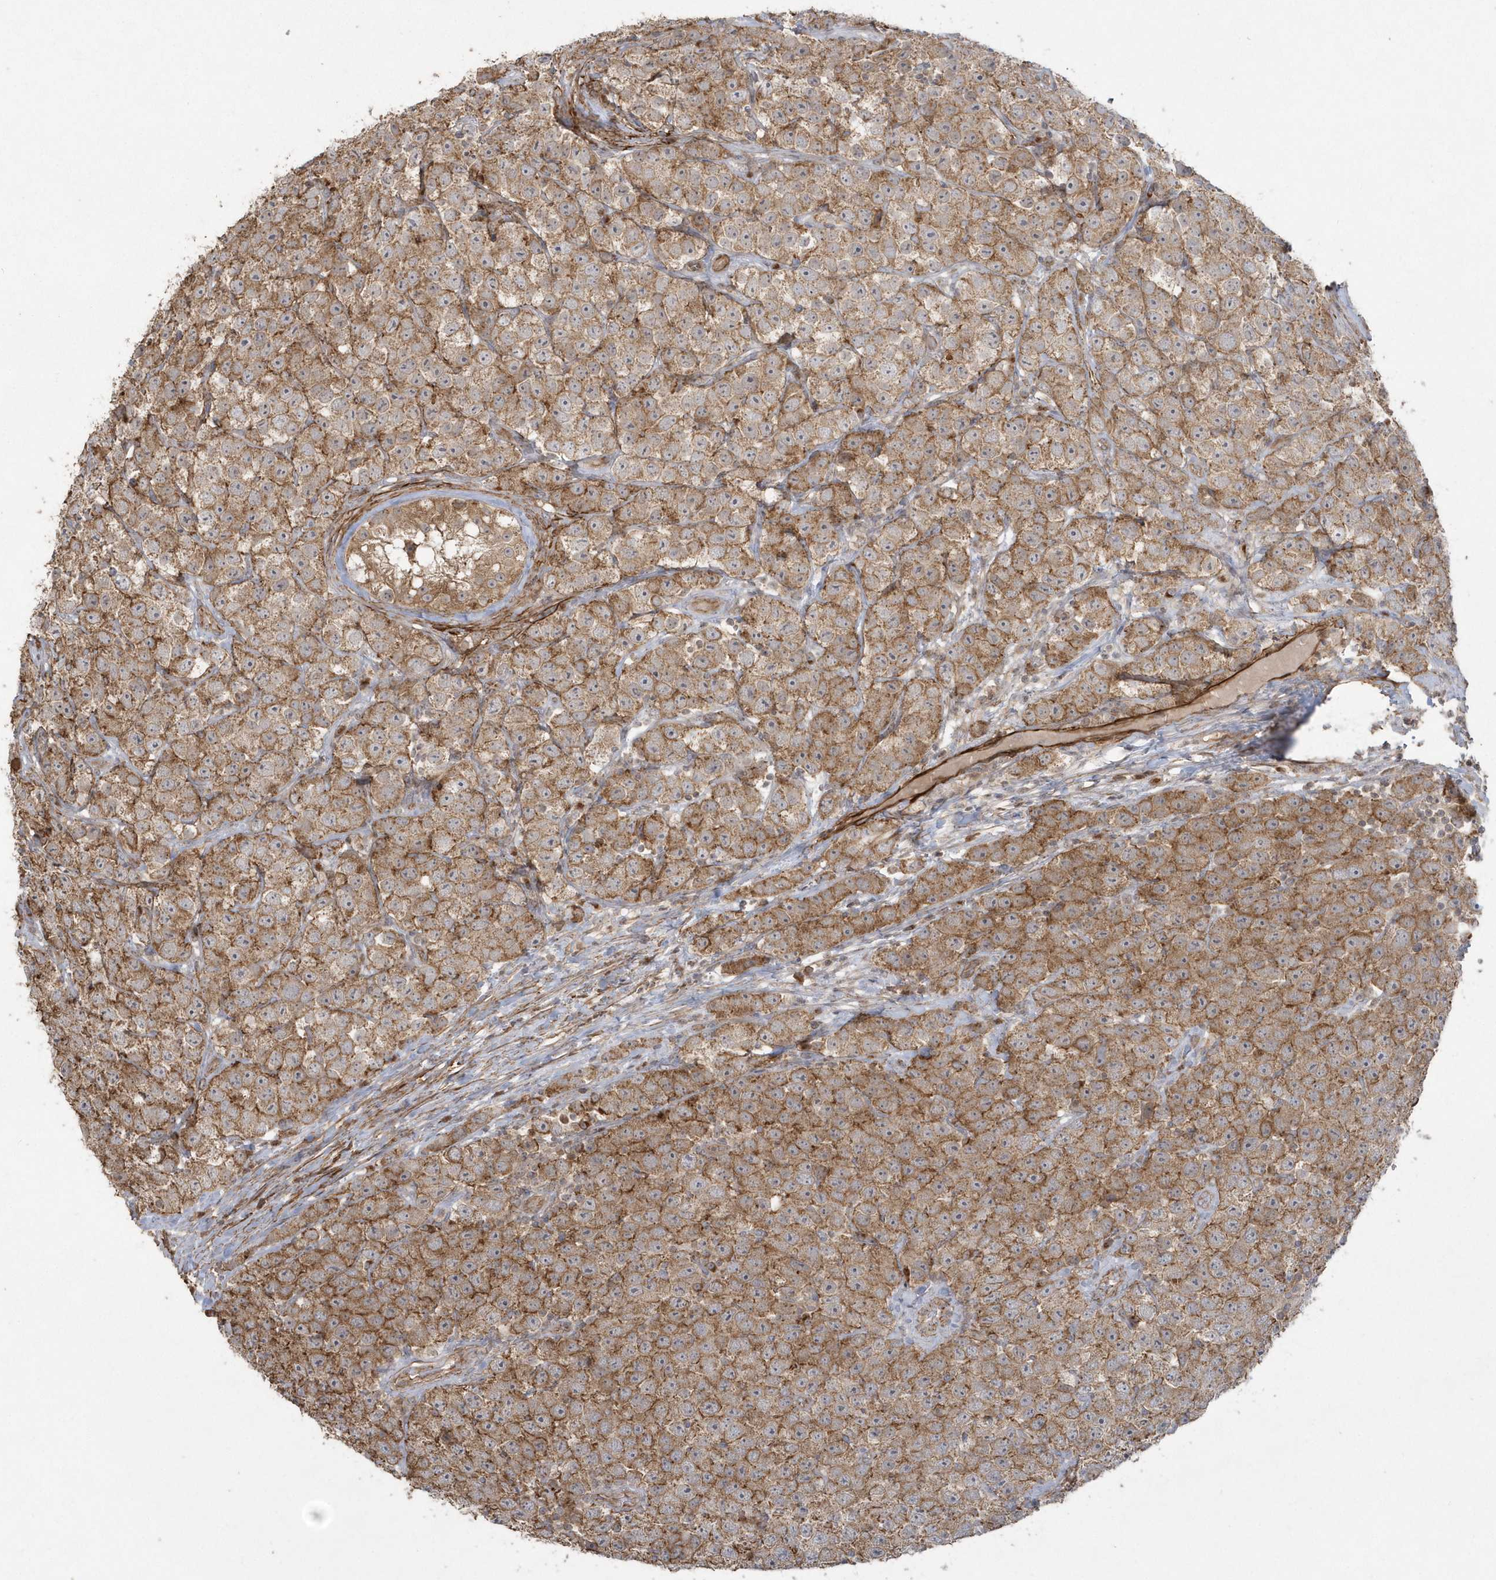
{"staining": {"intensity": "moderate", "quantity": ">75%", "location": "cytoplasmic/membranous"}, "tissue": "testis cancer", "cell_type": "Tumor cells", "image_type": "cancer", "snomed": [{"axis": "morphology", "description": "Seminoma, NOS"}, {"axis": "topography", "description": "Testis"}], "caption": "This is a histology image of immunohistochemistry (IHC) staining of testis cancer, which shows moderate positivity in the cytoplasmic/membranous of tumor cells.", "gene": "ARMC8", "patient": {"sex": "male", "age": 28}}